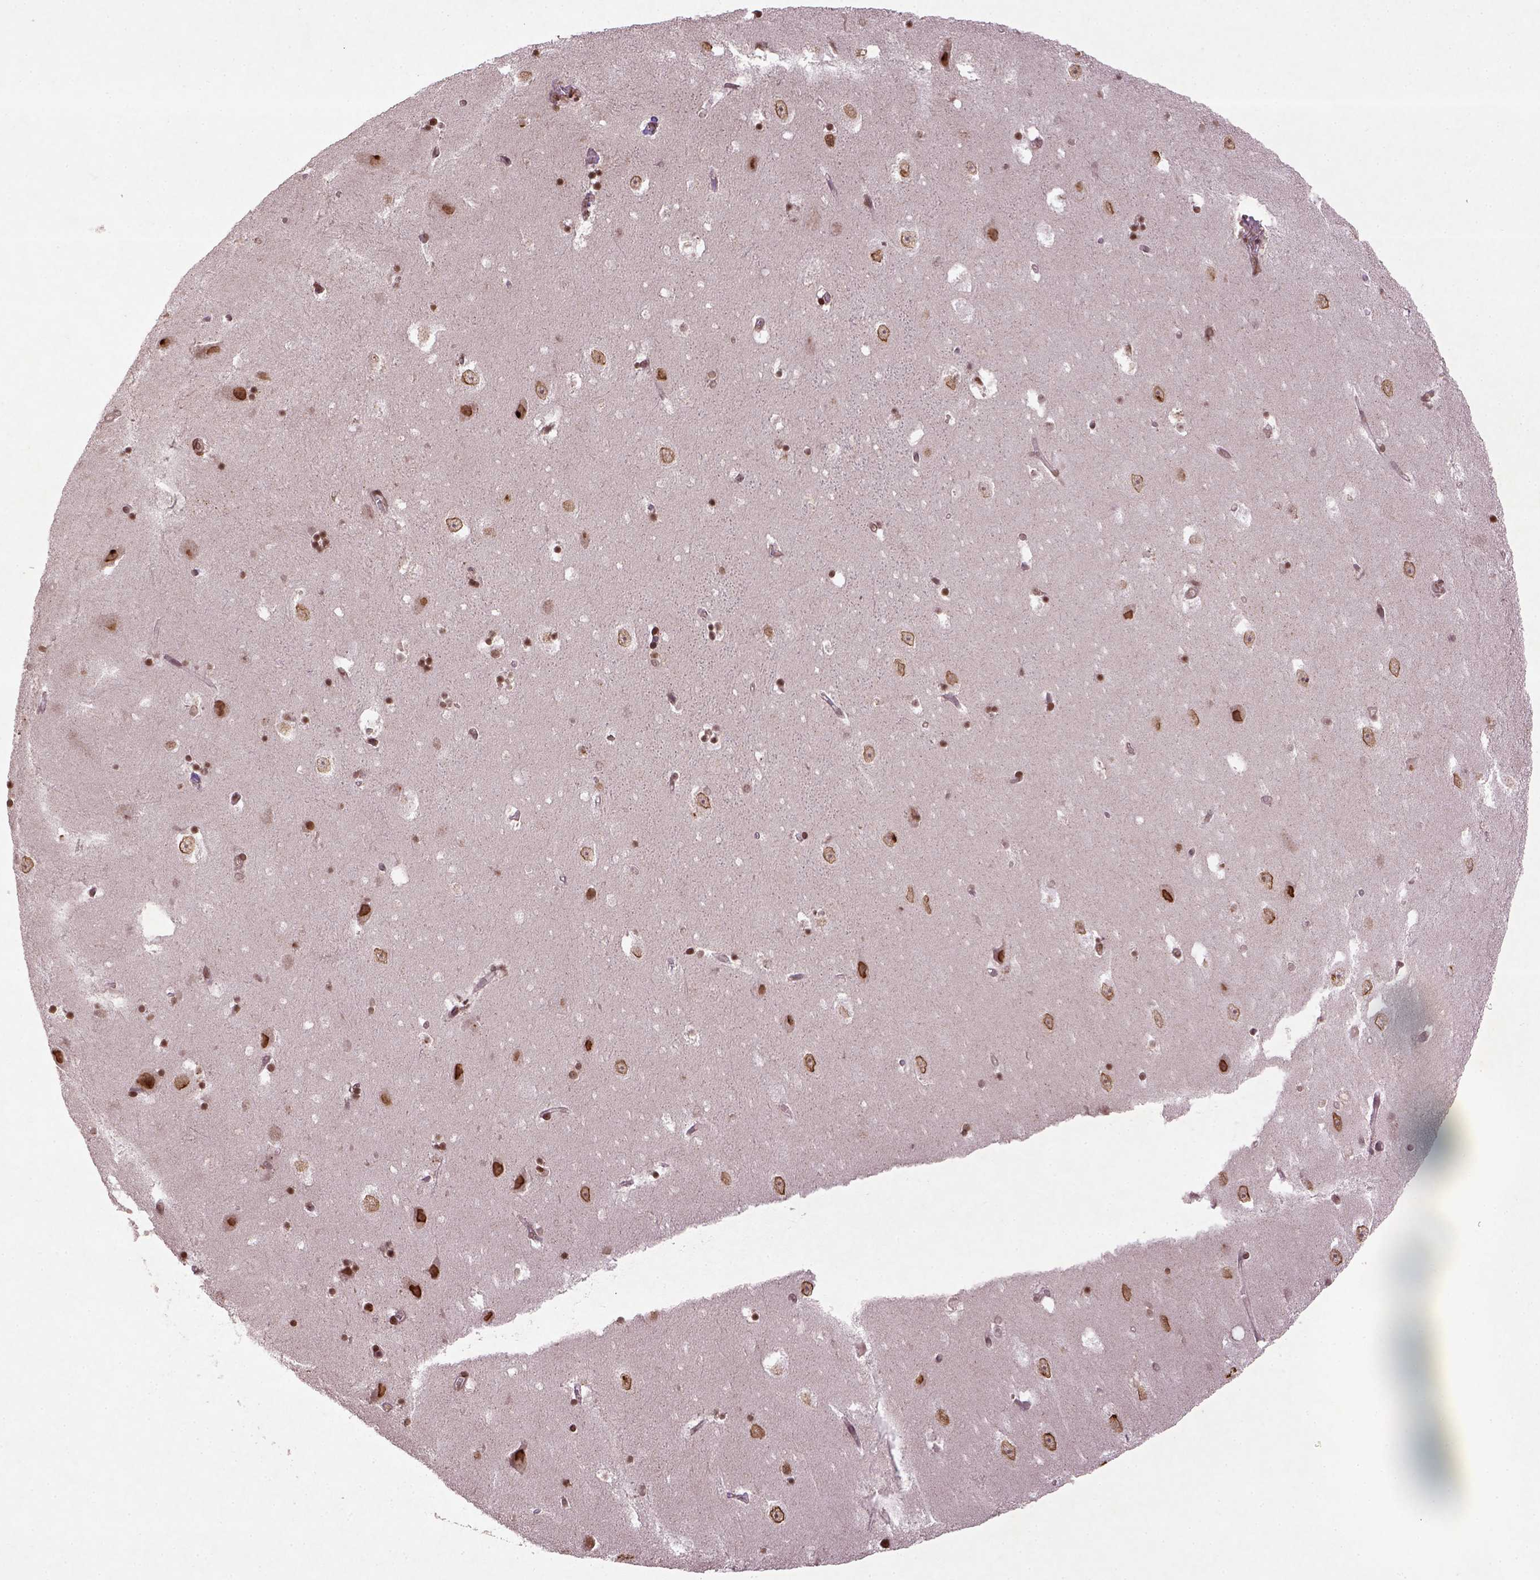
{"staining": {"intensity": "moderate", "quantity": ">75%", "location": "nuclear"}, "tissue": "hippocampus", "cell_type": "Glial cells", "image_type": "normal", "snomed": [{"axis": "morphology", "description": "Normal tissue, NOS"}, {"axis": "topography", "description": "Hippocampus"}], "caption": "An image showing moderate nuclear positivity in about >75% of glial cells in normal hippocampus, as visualized by brown immunohistochemical staining.", "gene": "BANF1", "patient": {"sex": "male", "age": 58}}